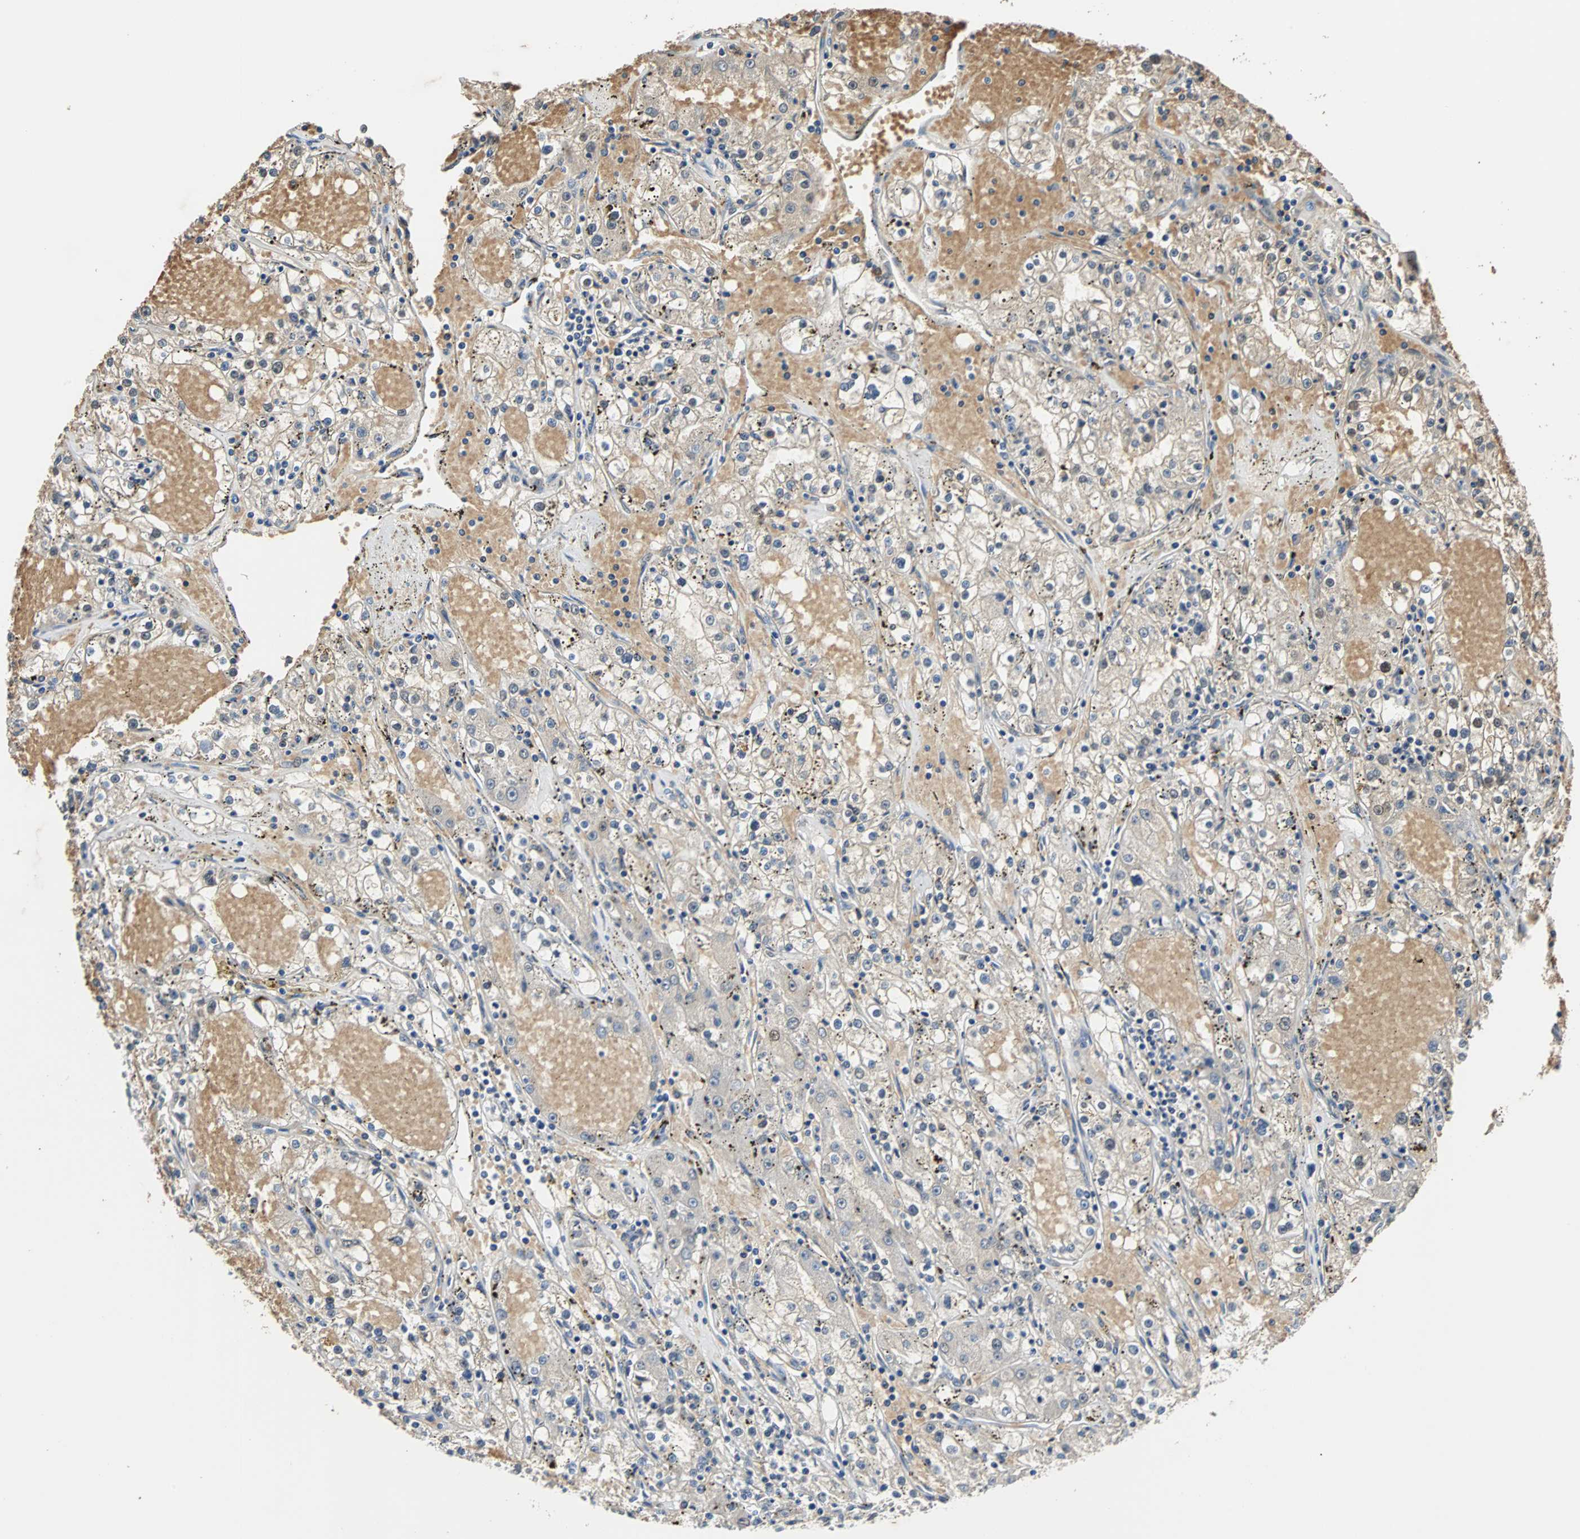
{"staining": {"intensity": "negative", "quantity": "none", "location": "none"}, "tissue": "renal cancer", "cell_type": "Tumor cells", "image_type": "cancer", "snomed": [{"axis": "morphology", "description": "Adenocarcinoma, NOS"}, {"axis": "topography", "description": "Kidney"}], "caption": "Image shows no protein staining in tumor cells of renal adenocarcinoma tissue.", "gene": "HLX", "patient": {"sex": "male", "age": 56}}